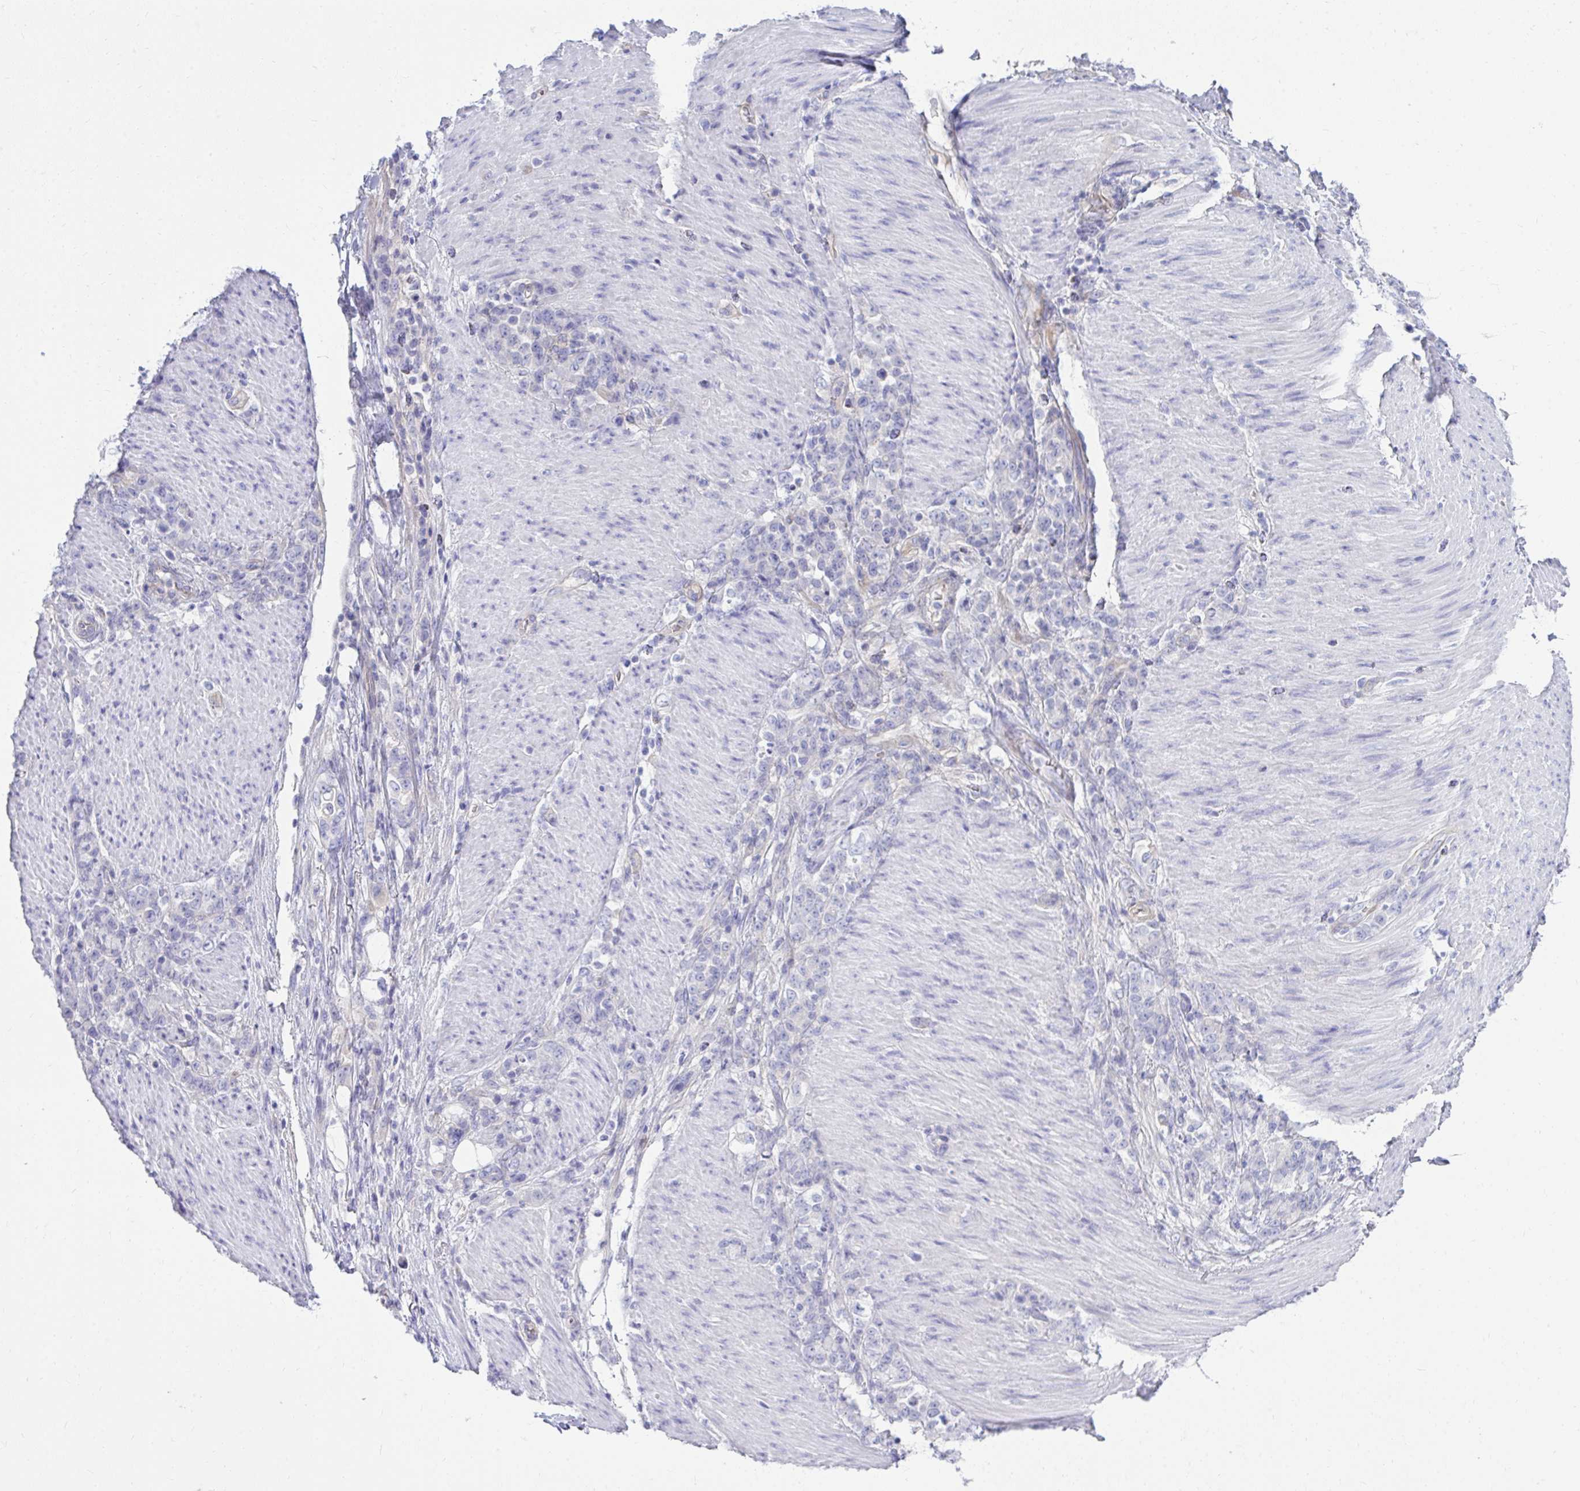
{"staining": {"intensity": "negative", "quantity": "none", "location": "none"}, "tissue": "stomach cancer", "cell_type": "Tumor cells", "image_type": "cancer", "snomed": [{"axis": "morphology", "description": "Adenocarcinoma, NOS"}, {"axis": "topography", "description": "Stomach"}], "caption": "Photomicrograph shows no significant protein staining in tumor cells of stomach cancer.", "gene": "LRRC36", "patient": {"sex": "female", "age": 79}}